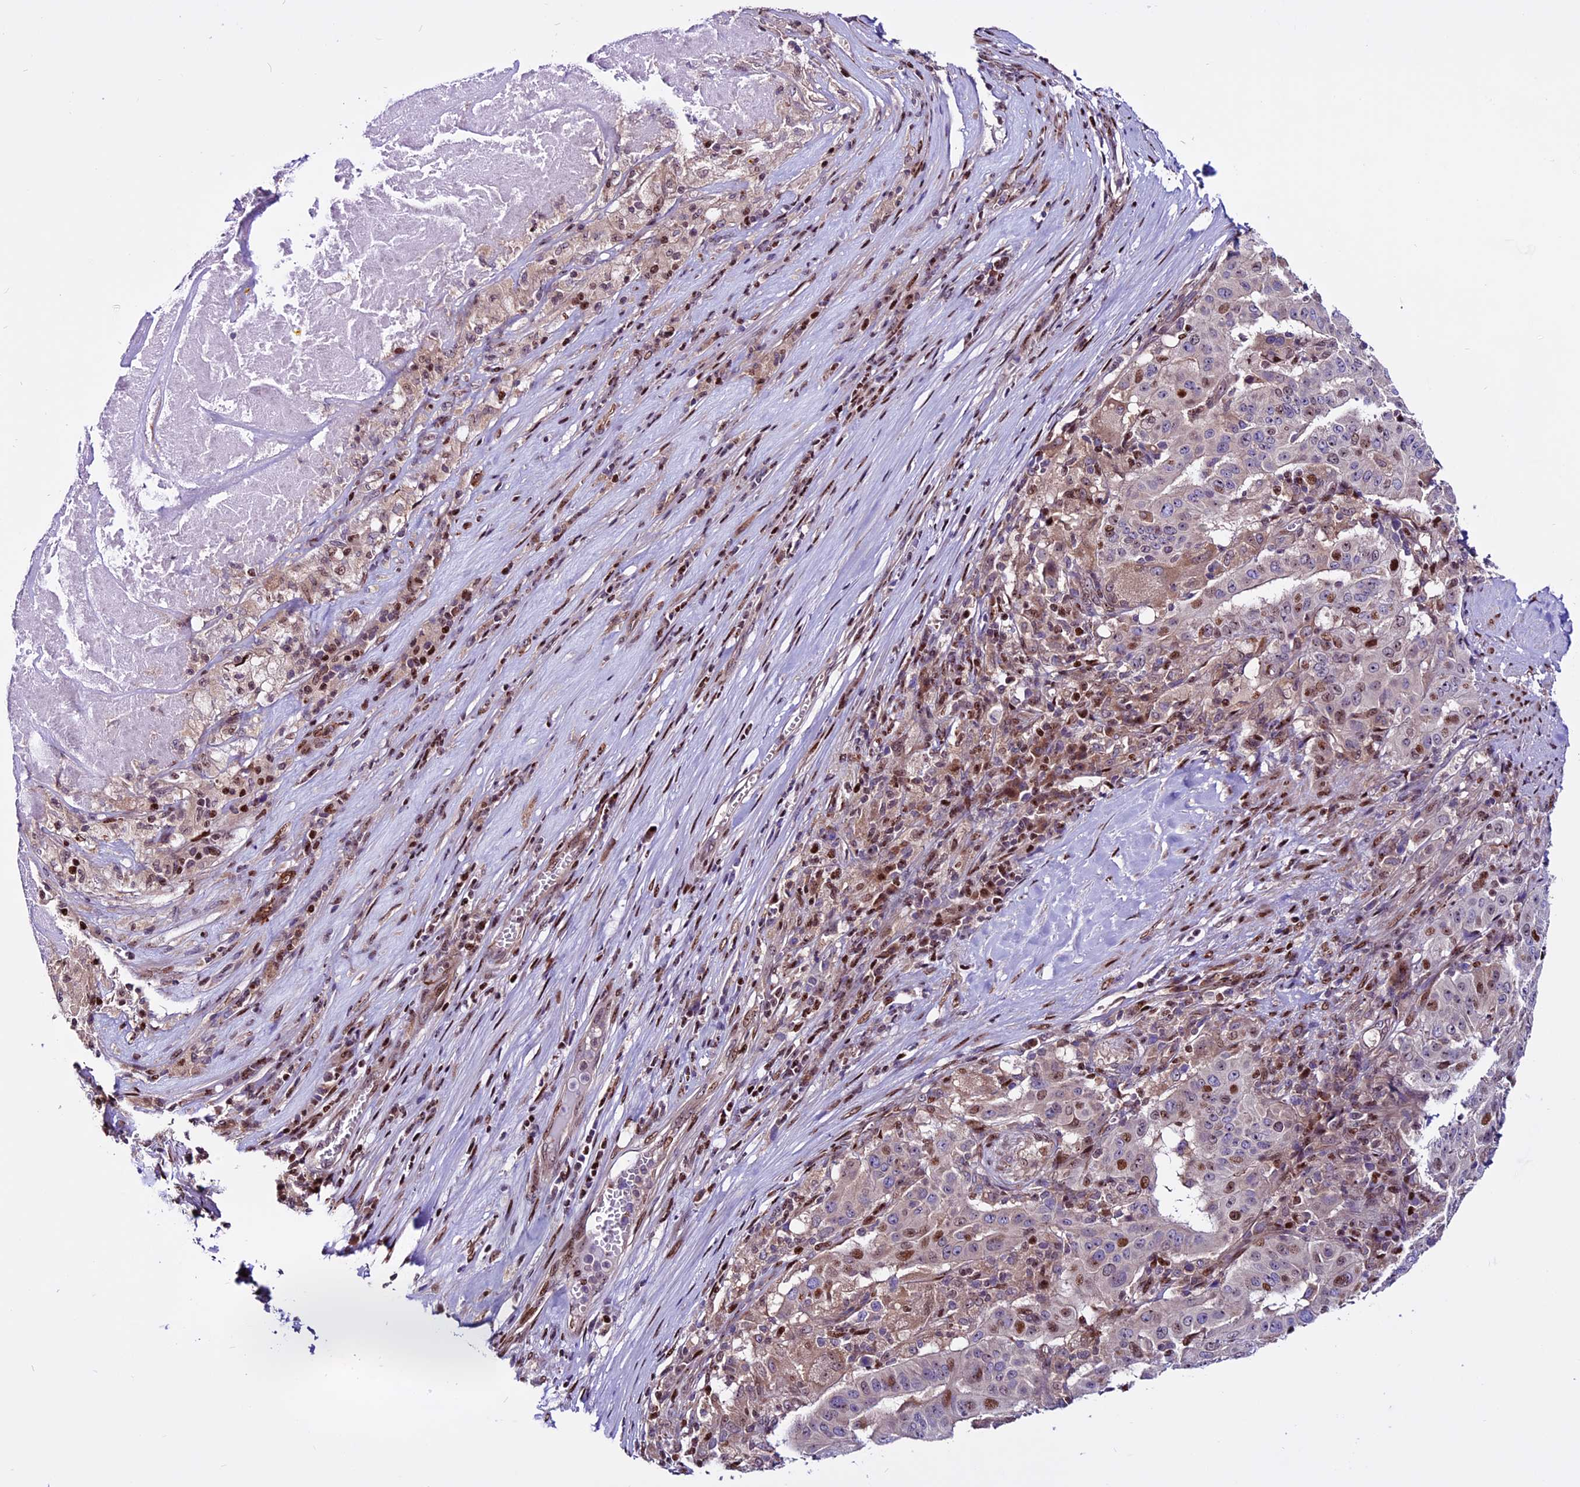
{"staining": {"intensity": "moderate", "quantity": "25%-75%", "location": "nuclear"}, "tissue": "pancreatic cancer", "cell_type": "Tumor cells", "image_type": "cancer", "snomed": [{"axis": "morphology", "description": "Adenocarcinoma, NOS"}, {"axis": "topography", "description": "Pancreas"}], "caption": "Immunohistochemistry histopathology image of human pancreatic adenocarcinoma stained for a protein (brown), which displays medium levels of moderate nuclear staining in approximately 25%-75% of tumor cells.", "gene": "RINL", "patient": {"sex": "male", "age": 63}}